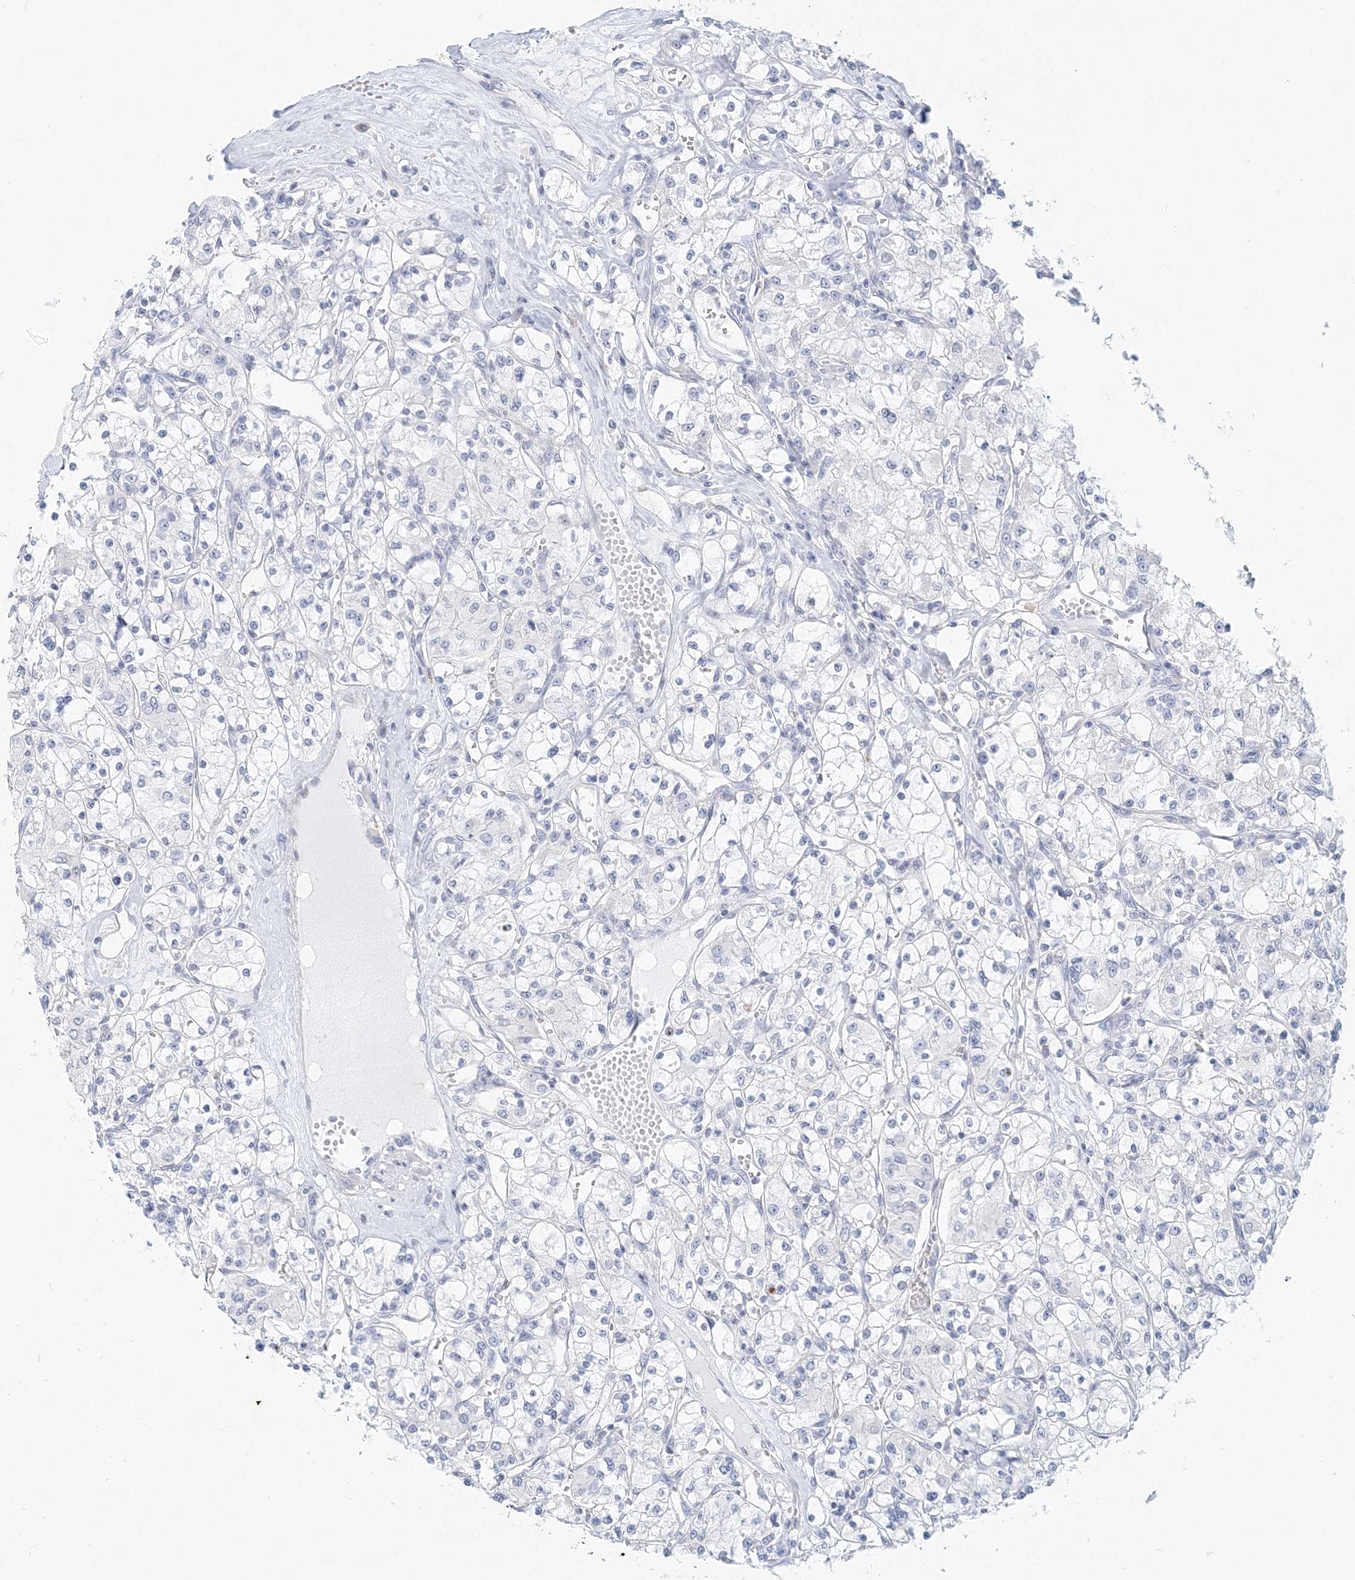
{"staining": {"intensity": "negative", "quantity": "none", "location": "none"}, "tissue": "renal cancer", "cell_type": "Tumor cells", "image_type": "cancer", "snomed": [{"axis": "morphology", "description": "Adenocarcinoma, NOS"}, {"axis": "topography", "description": "Kidney"}], "caption": "Histopathology image shows no significant protein positivity in tumor cells of renal cancer (adenocarcinoma).", "gene": "CSN1S1", "patient": {"sex": "female", "age": 59}}